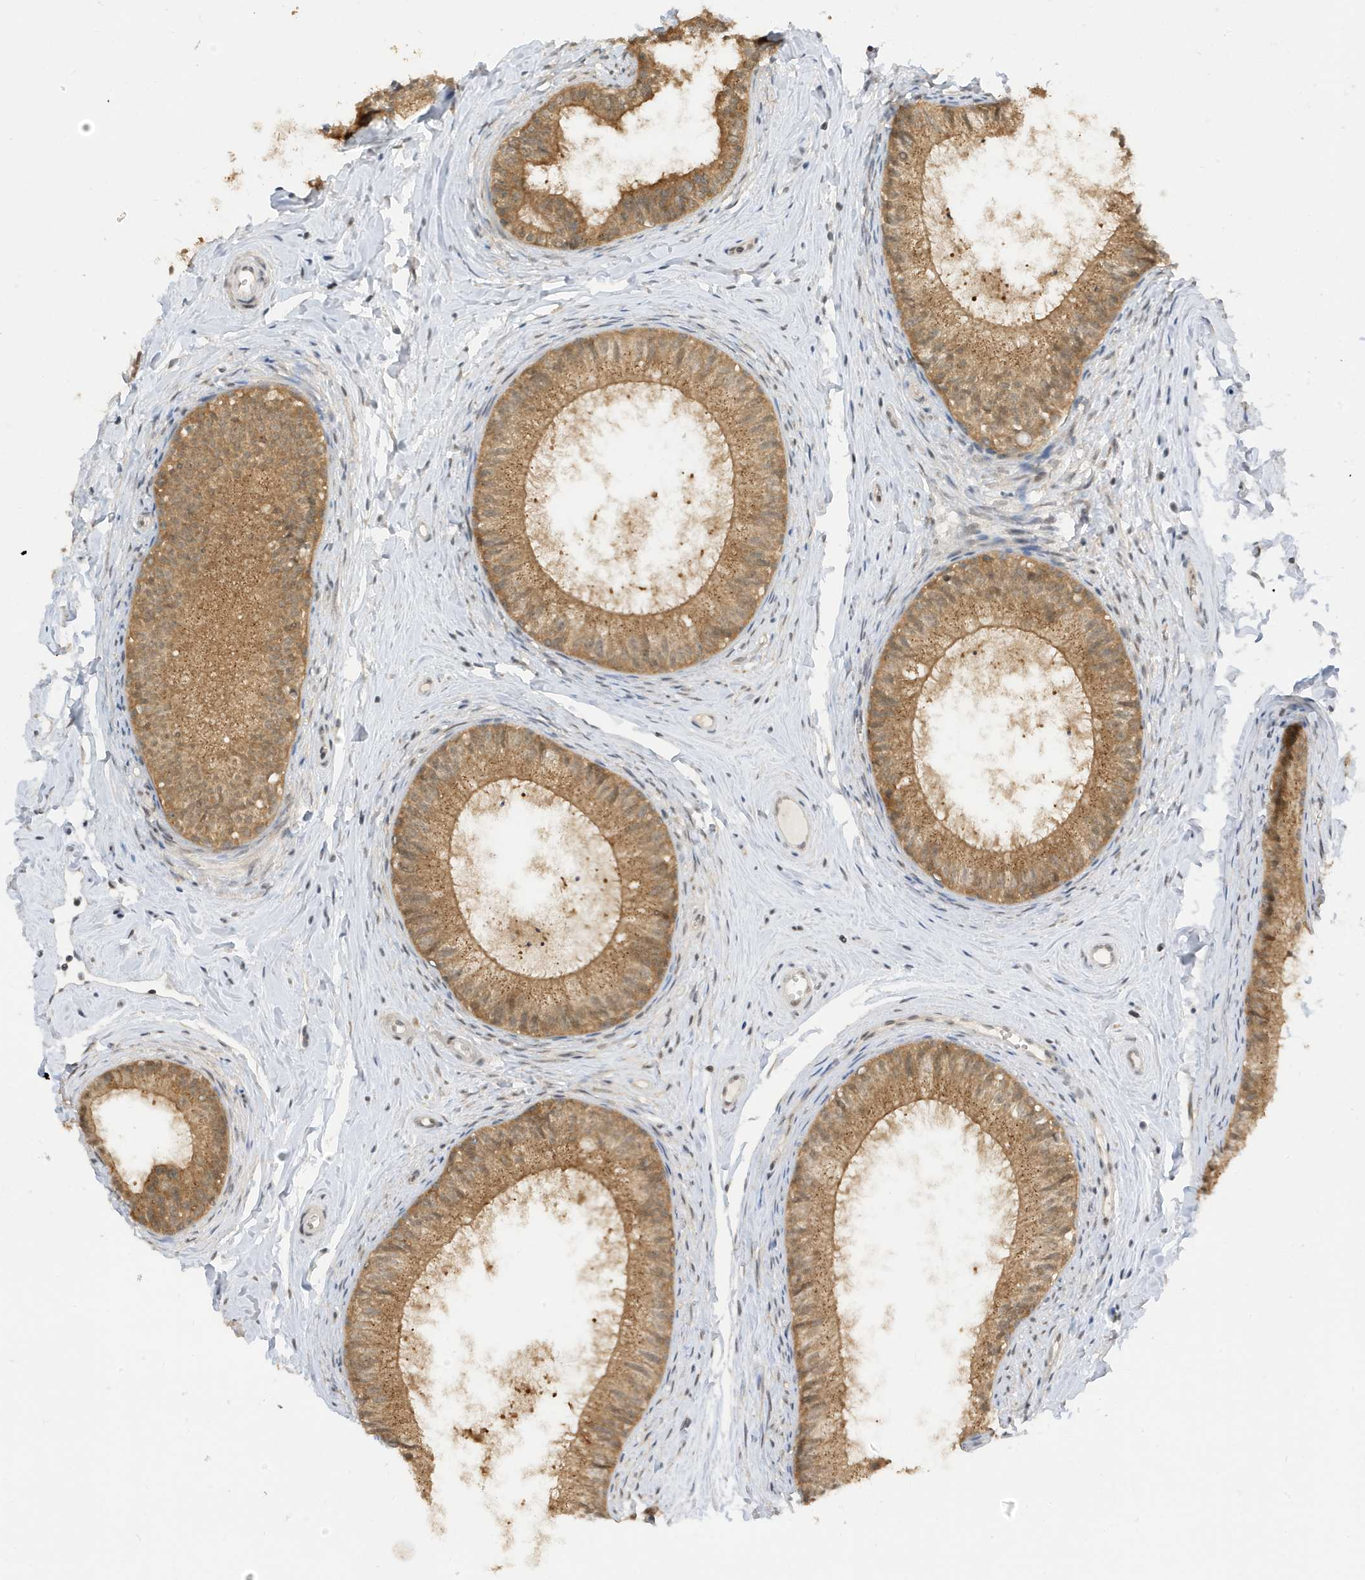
{"staining": {"intensity": "moderate", "quantity": ">75%", "location": "cytoplasmic/membranous,nuclear"}, "tissue": "epididymis", "cell_type": "Glandular cells", "image_type": "normal", "snomed": [{"axis": "morphology", "description": "Normal tissue, NOS"}, {"axis": "topography", "description": "Epididymis"}], "caption": "A micrograph showing moderate cytoplasmic/membranous,nuclear staining in about >75% of glandular cells in unremarkable epididymis, as visualized by brown immunohistochemical staining.", "gene": "TAB3", "patient": {"sex": "male", "age": 34}}